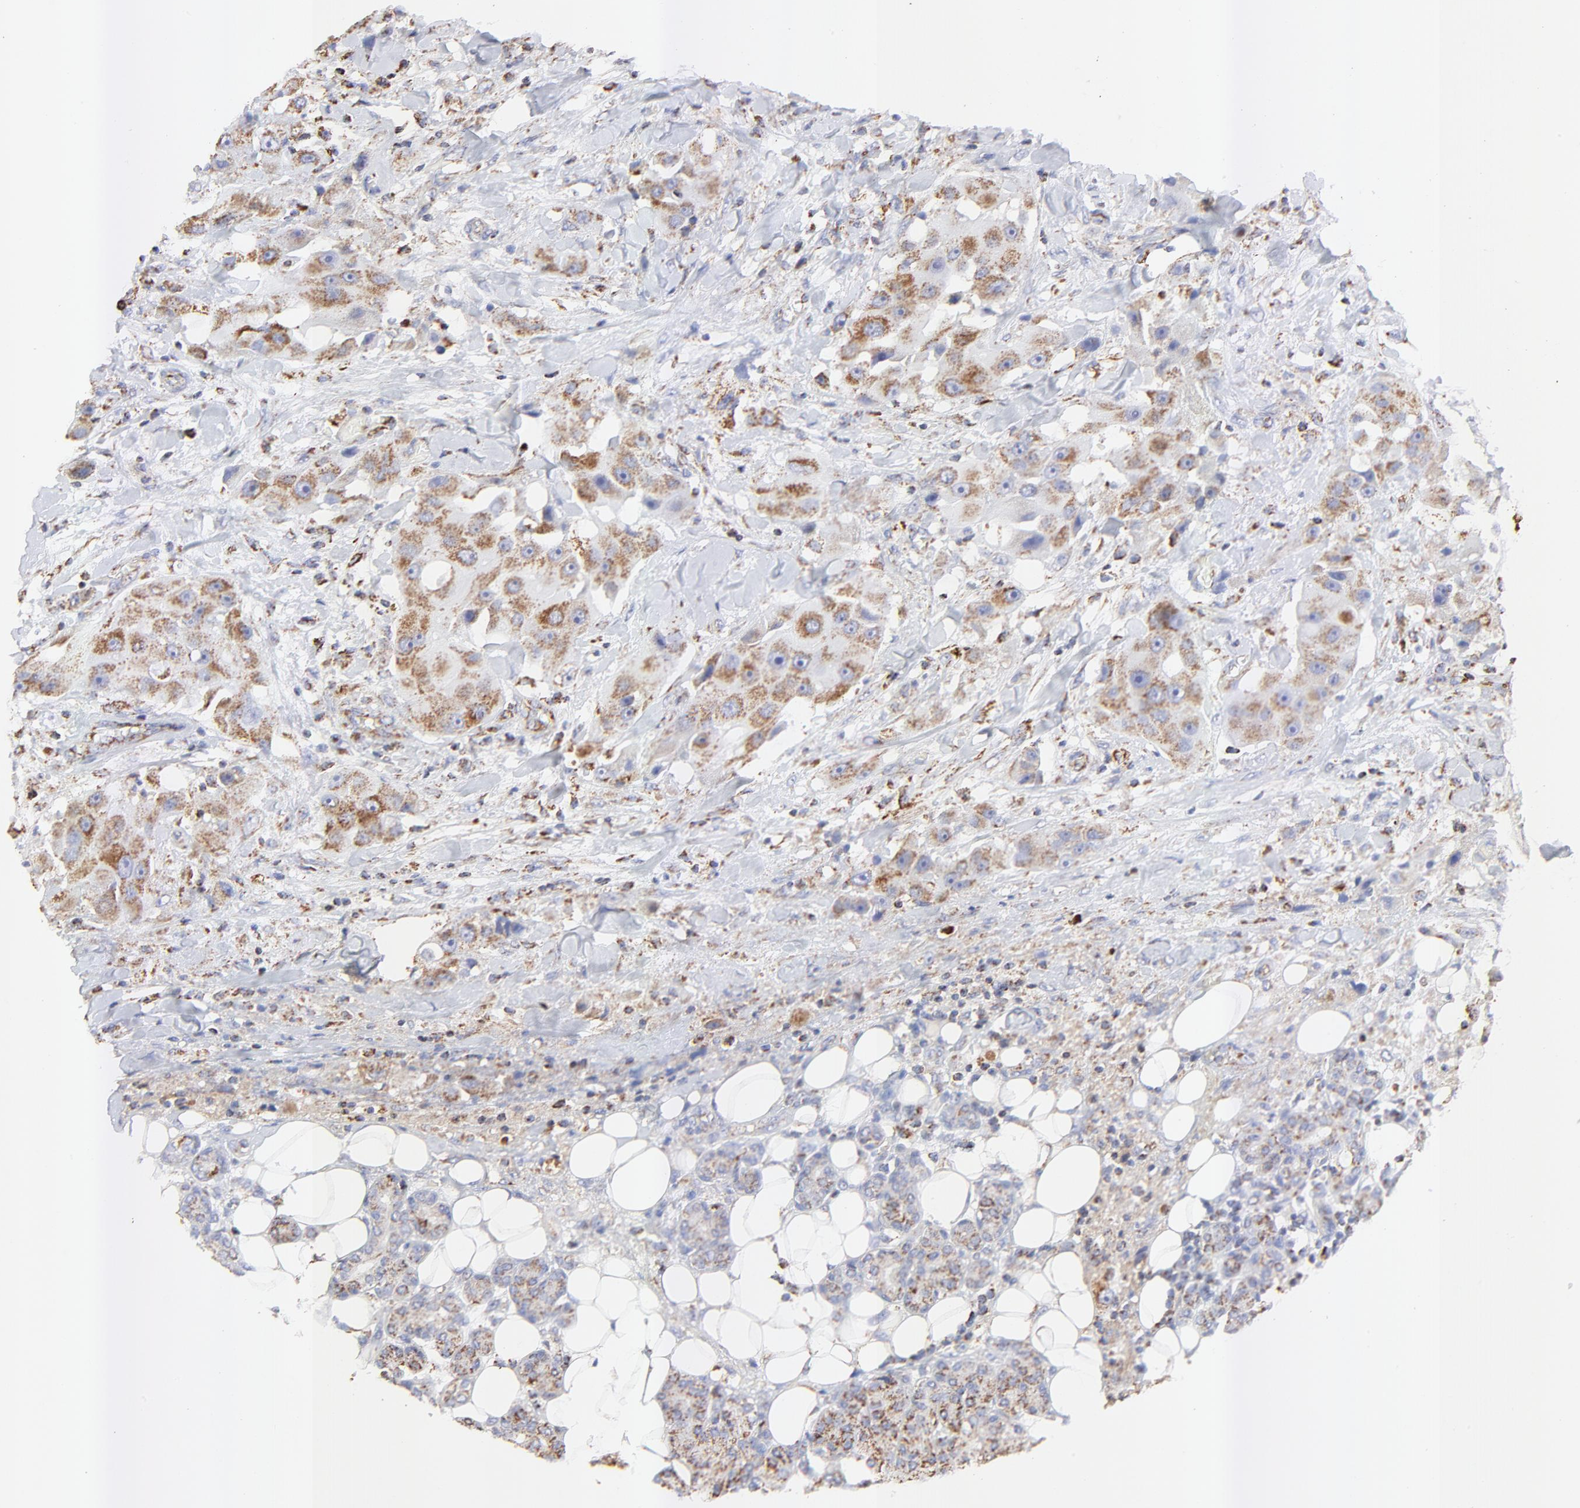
{"staining": {"intensity": "strong", "quantity": ">75%", "location": "cytoplasmic/membranous"}, "tissue": "head and neck cancer", "cell_type": "Tumor cells", "image_type": "cancer", "snomed": [{"axis": "morphology", "description": "Normal tissue, NOS"}, {"axis": "morphology", "description": "Adenocarcinoma, NOS"}, {"axis": "topography", "description": "Salivary gland"}, {"axis": "topography", "description": "Head-Neck"}], "caption": "A brown stain labels strong cytoplasmic/membranous staining of a protein in head and neck adenocarcinoma tumor cells. The staining was performed using DAB, with brown indicating positive protein expression. Nuclei are stained blue with hematoxylin.", "gene": "COX4I1", "patient": {"sex": "male", "age": 80}}